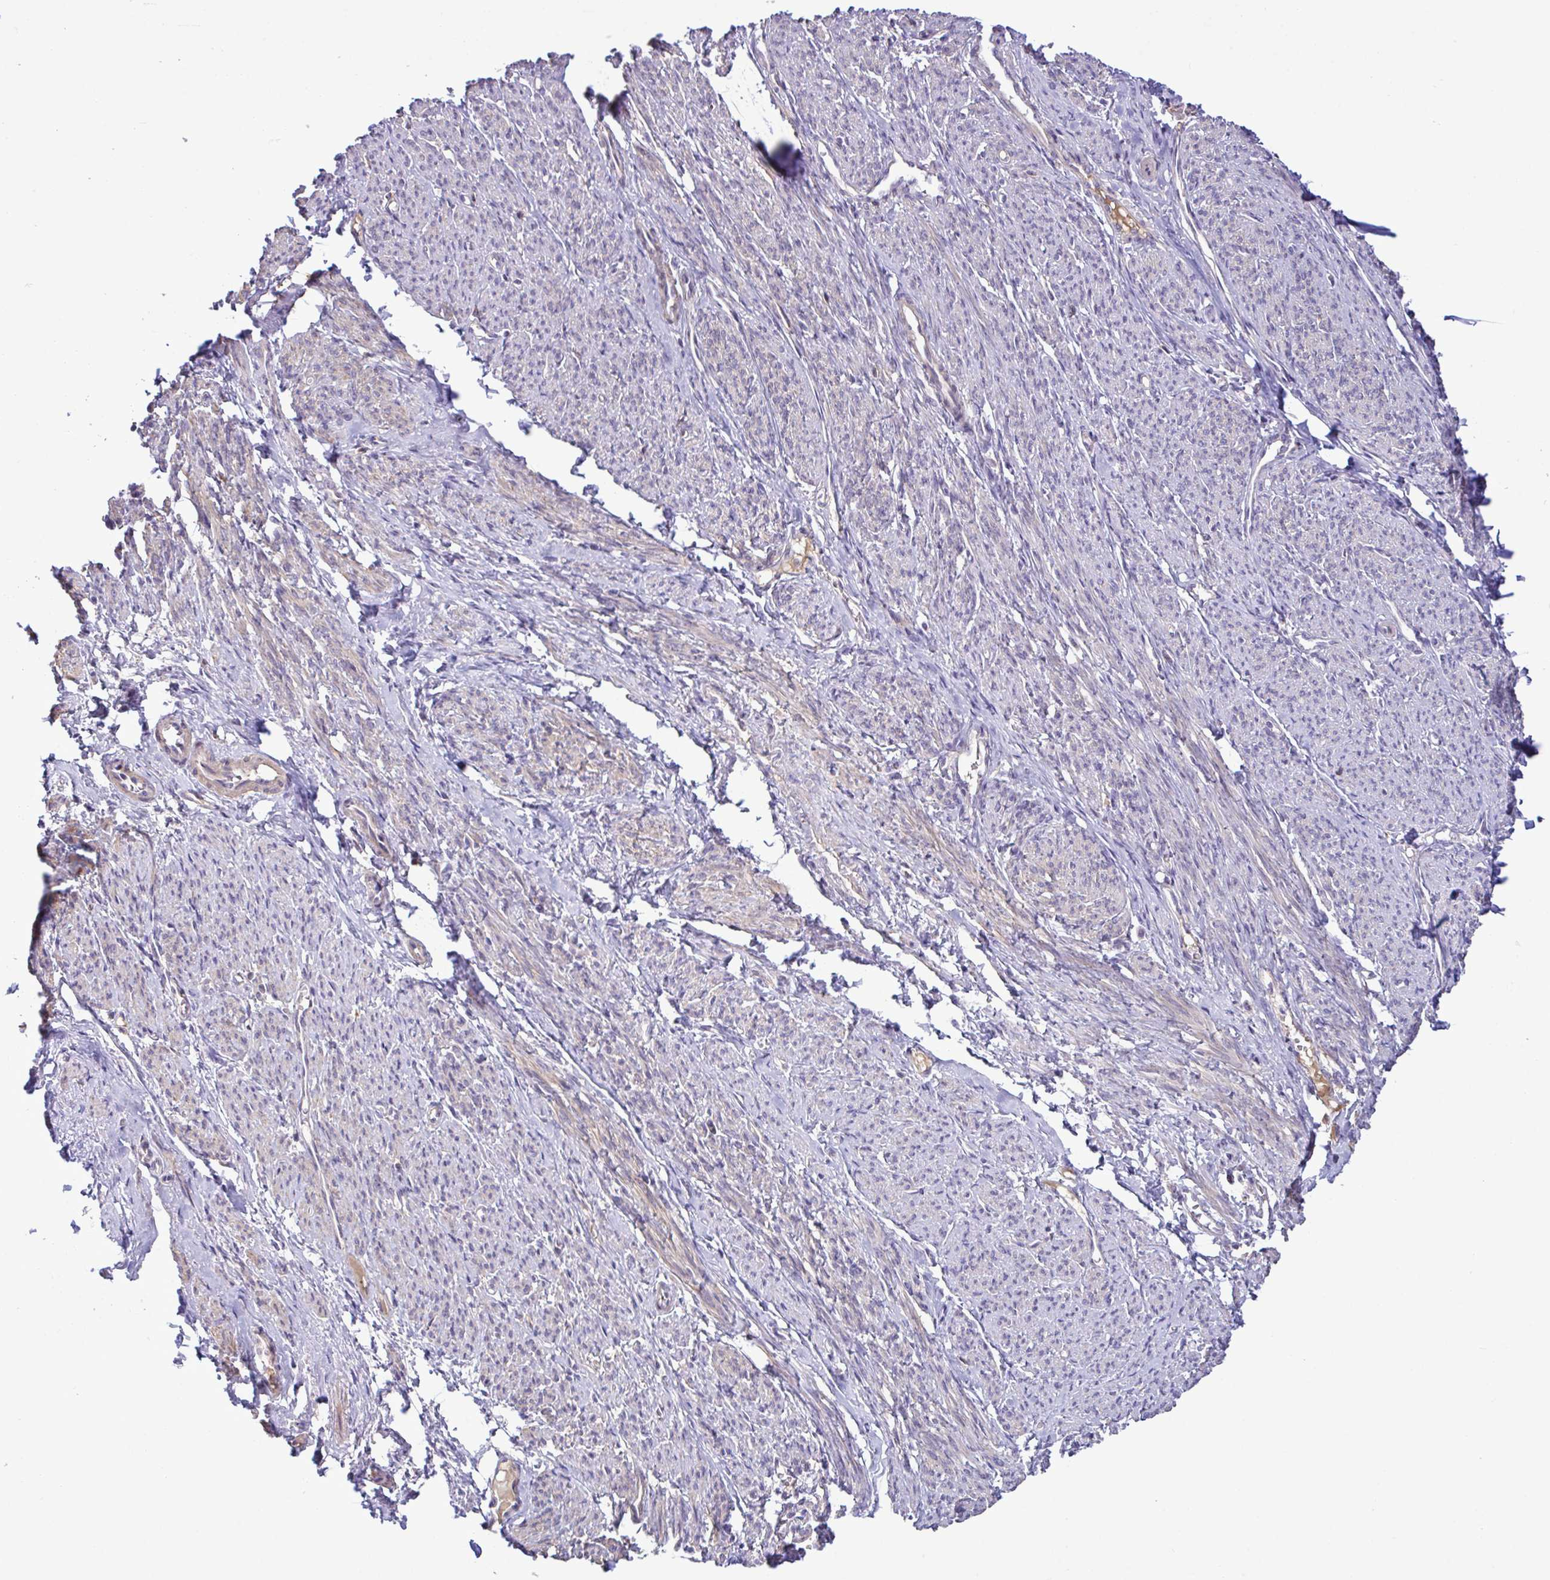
{"staining": {"intensity": "moderate", "quantity": "25%-75%", "location": "cytoplasmic/membranous"}, "tissue": "smooth muscle", "cell_type": "Smooth muscle cells", "image_type": "normal", "snomed": [{"axis": "morphology", "description": "Normal tissue, NOS"}, {"axis": "topography", "description": "Smooth muscle"}], "caption": "Smooth muscle stained for a protein demonstrates moderate cytoplasmic/membranous positivity in smooth muscle cells. (brown staining indicates protein expression, while blue staining denotes nuclei).", "gene": "SYNPO2L", "patient": {"sex": "female", "age": 65}}